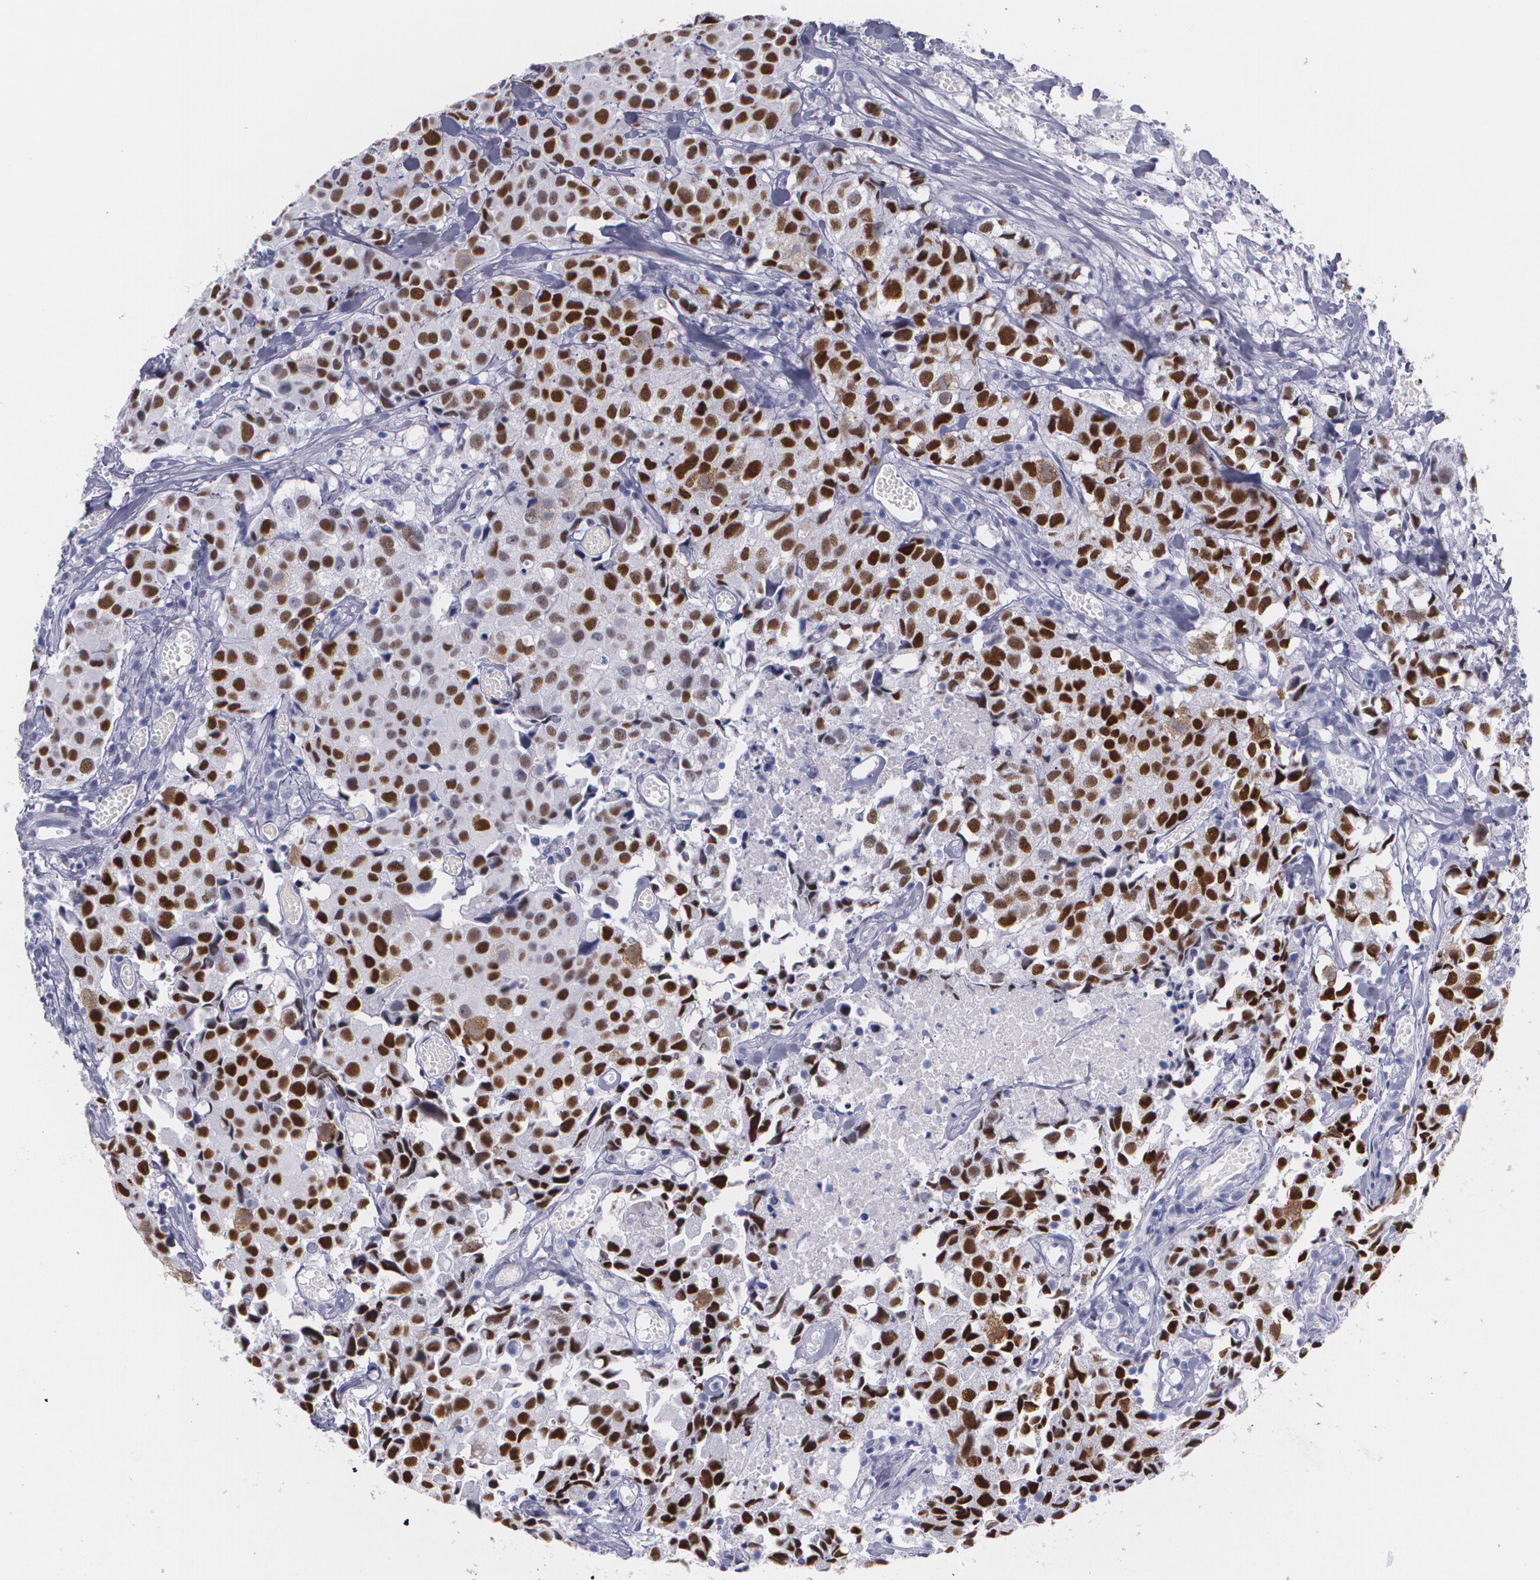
{"staining": {"intensity": "strong", "quantity": ">75%", "location": "nuclear"}, "tissue": "urothelial cancer", "cell_type": "Tumor cells", "image_type": "cancer", "snomed": [{"axis": "morphology", "description": "Urothelial carcinoma, High grade"}, {"axis": "topography", "description": "Urinary bladder"}], "caption": "Immunohistochemical staining of urothelial carcinoma (high-grade) displays high levels of strong nuclear protein expression in approximately >75% of tumor cells.", "gene": "TP53", "patient": {"sex": "female", "age": 75}}